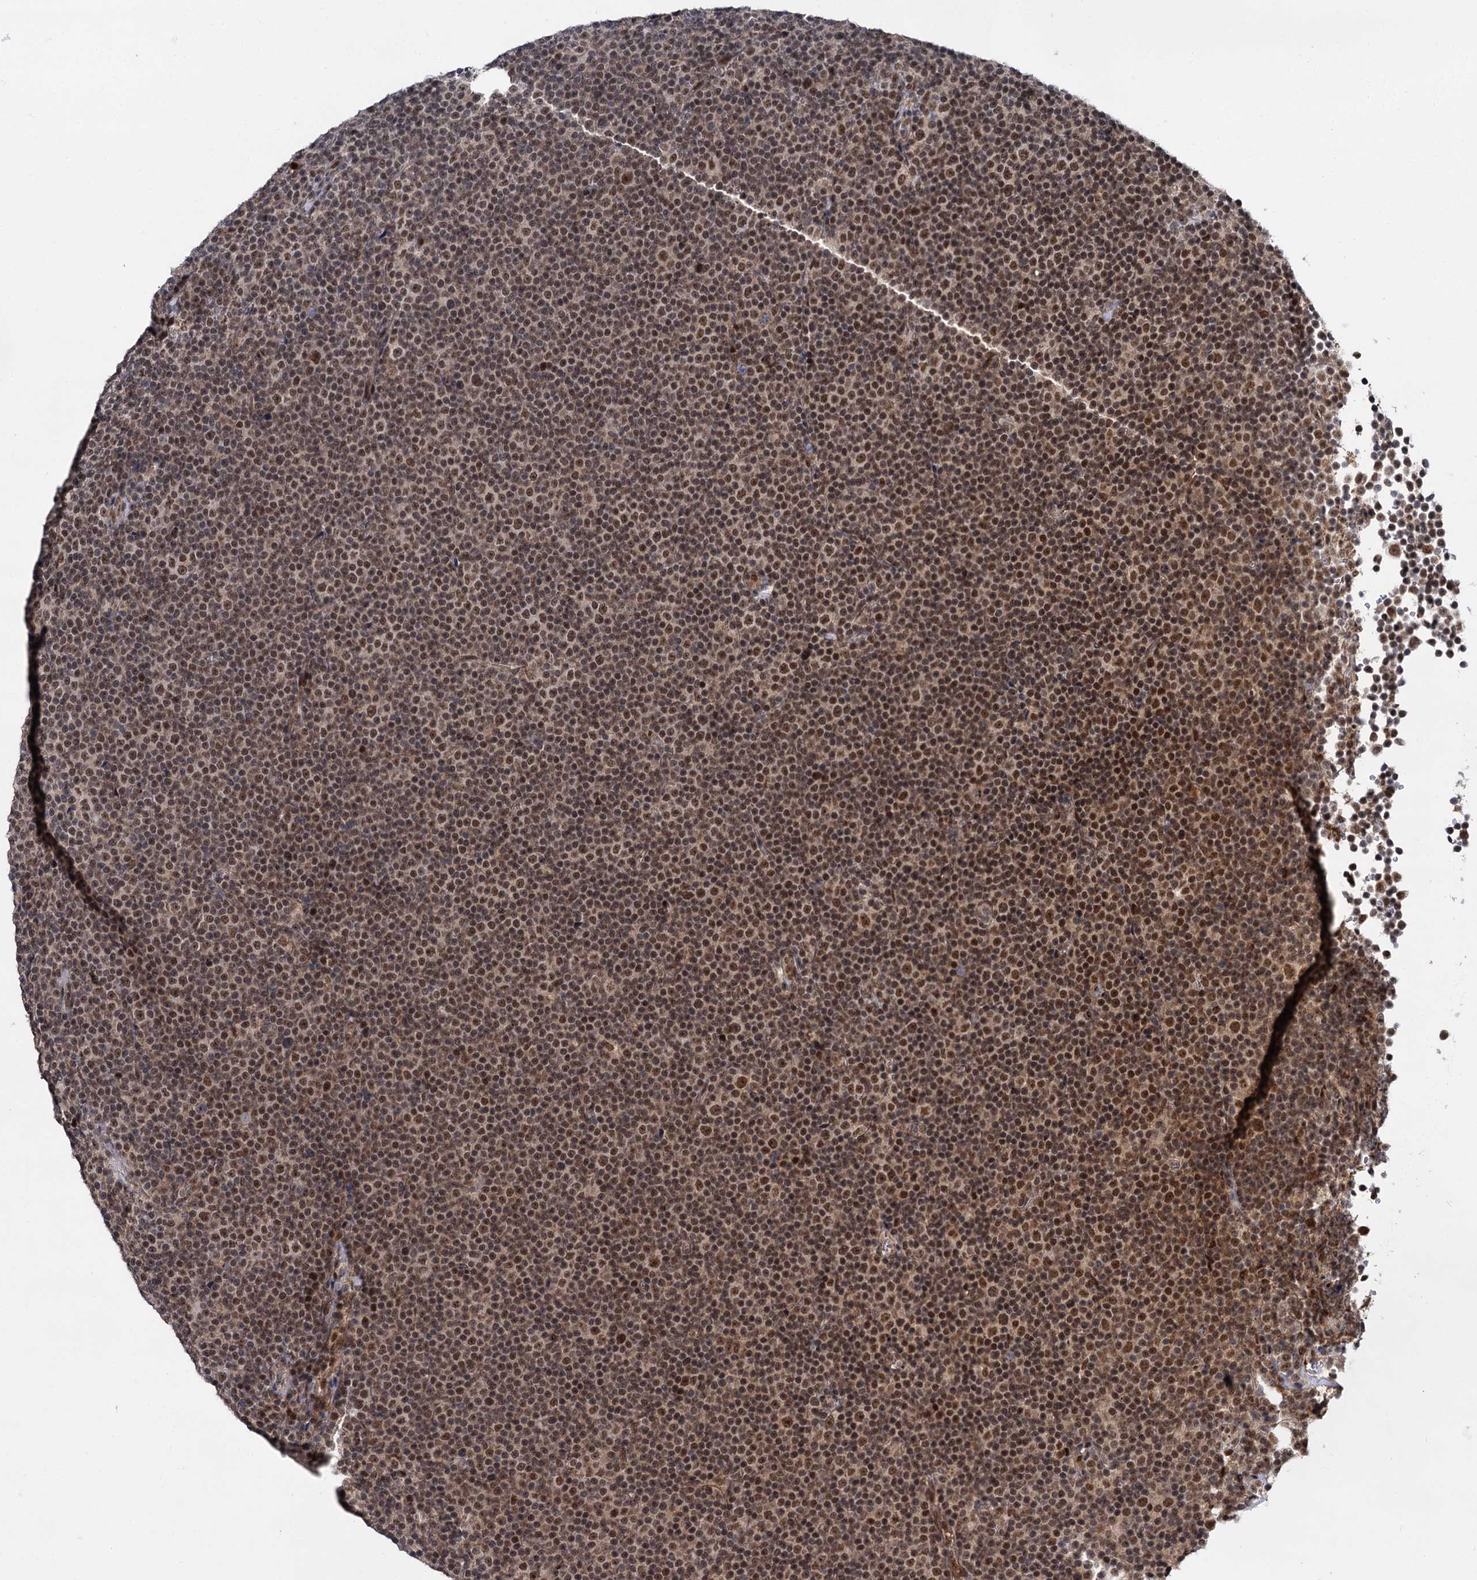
{"staining": {"intensity": "moderate", "quantity": ">75%", "location": "nuclear"}, "tissue": "lymphoma", "cell_type": "Tumor cells", "image_type": "cancer", "snomed": [{"axis": "morphology", "description": "Malignant lymphoma, non-Hodgkin's type, Low grade"}, {"axis": "topography", "description": "Lymph node"}], "caption": "Malignant lymphoma, non-Hodgkin's type (low-grade) tissue displays moderate nuclear positivity in approximately >75% of tumor cells, visualized by immunohistochemistry.", "gene": "MBD6", "patient": {"sex": "female", "age": 67}}